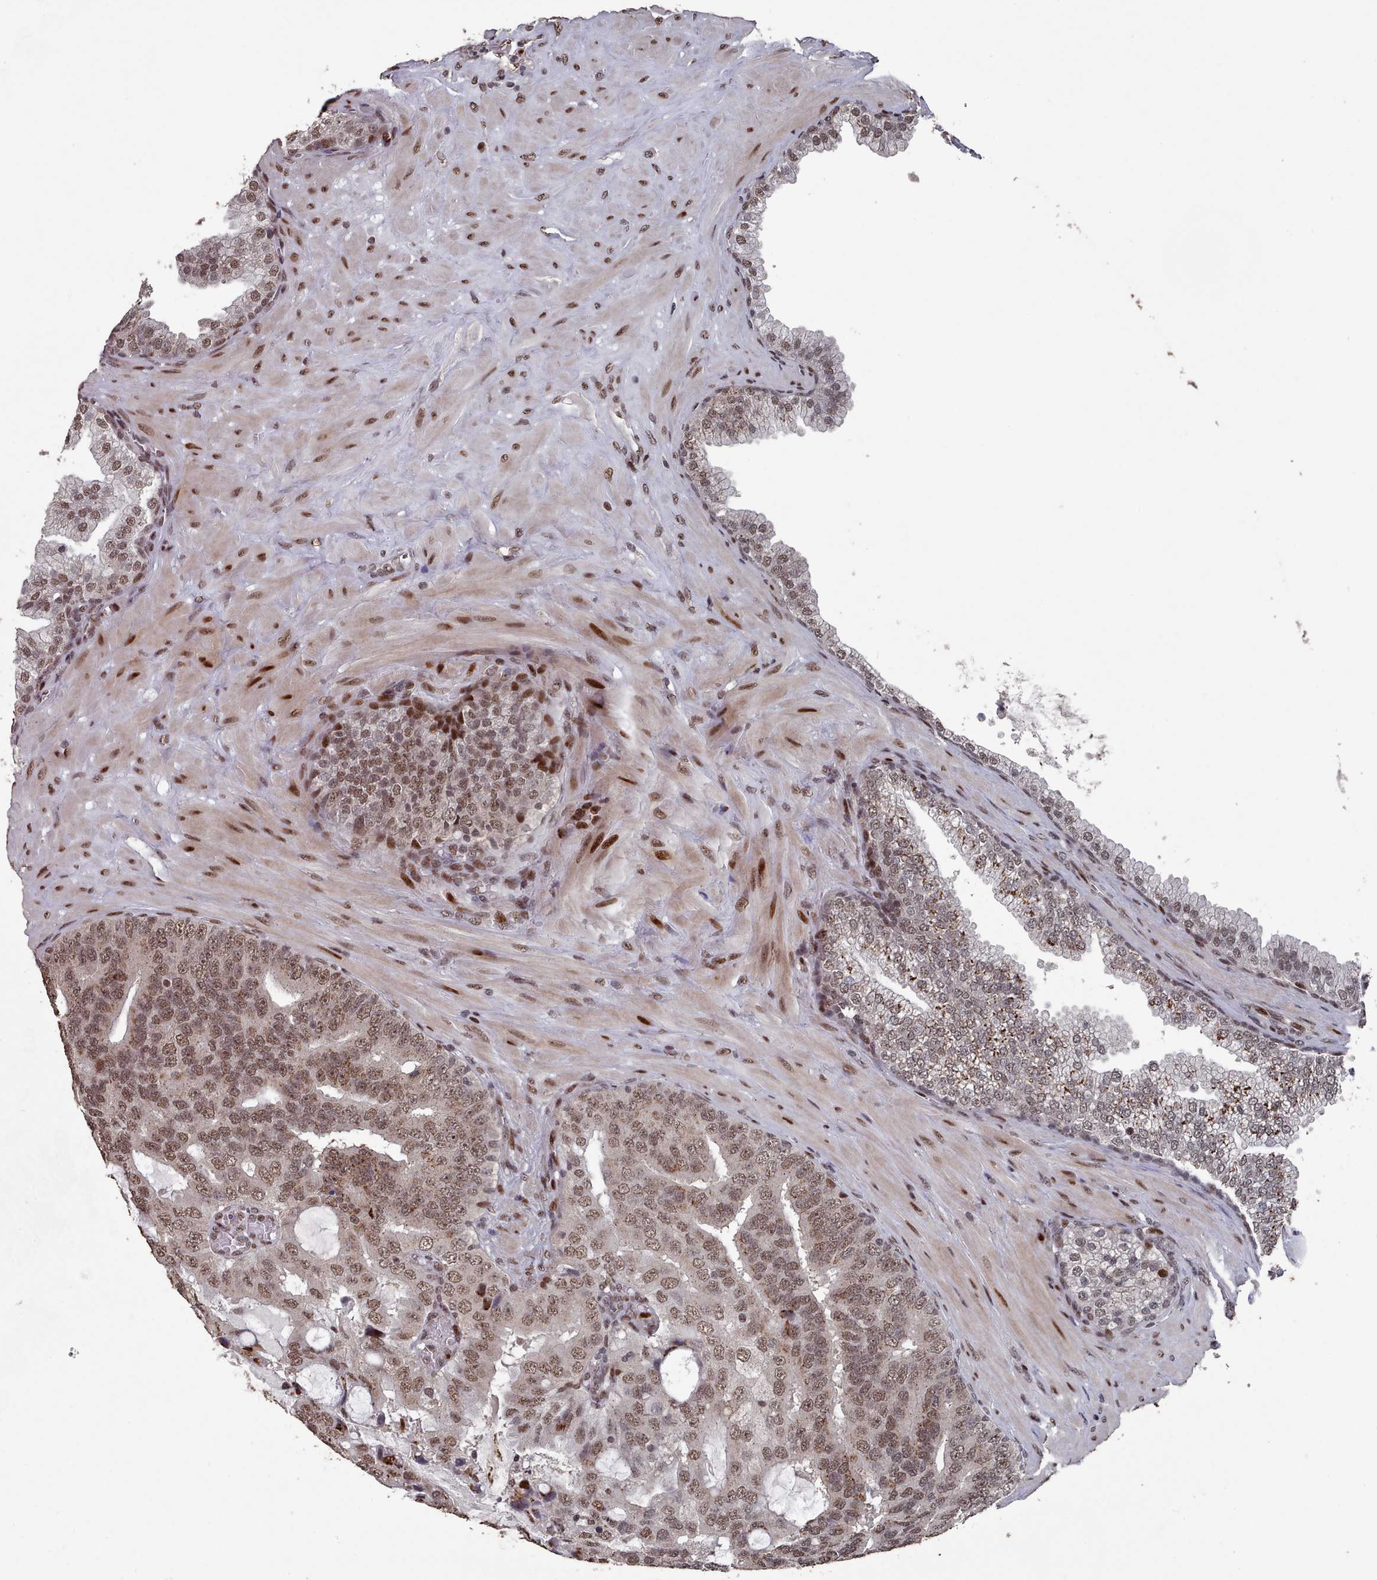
{"staining": {"intensity": "moderate", "quantity": ">75%", "location": "cytoplasmic/membranous,nuclear"}, "tissue": "prostate cancer", "cell_type": "Tumor cells", "image_type": "cancer", "snomed": [{"axis": "morphology", "description": "Adenocarcinoma, High grade"}, {"axis": "topography", "description": "Prostate"}], "caption": "Prostate cancer (high-grade adenocarcinoma) stained for a protein demonstrates moderate cytoplasmic/membranous and nuclear positivity in tumor cells.", "gene": "PNRC2", "patient": {"sex": "male", "age": 55}}